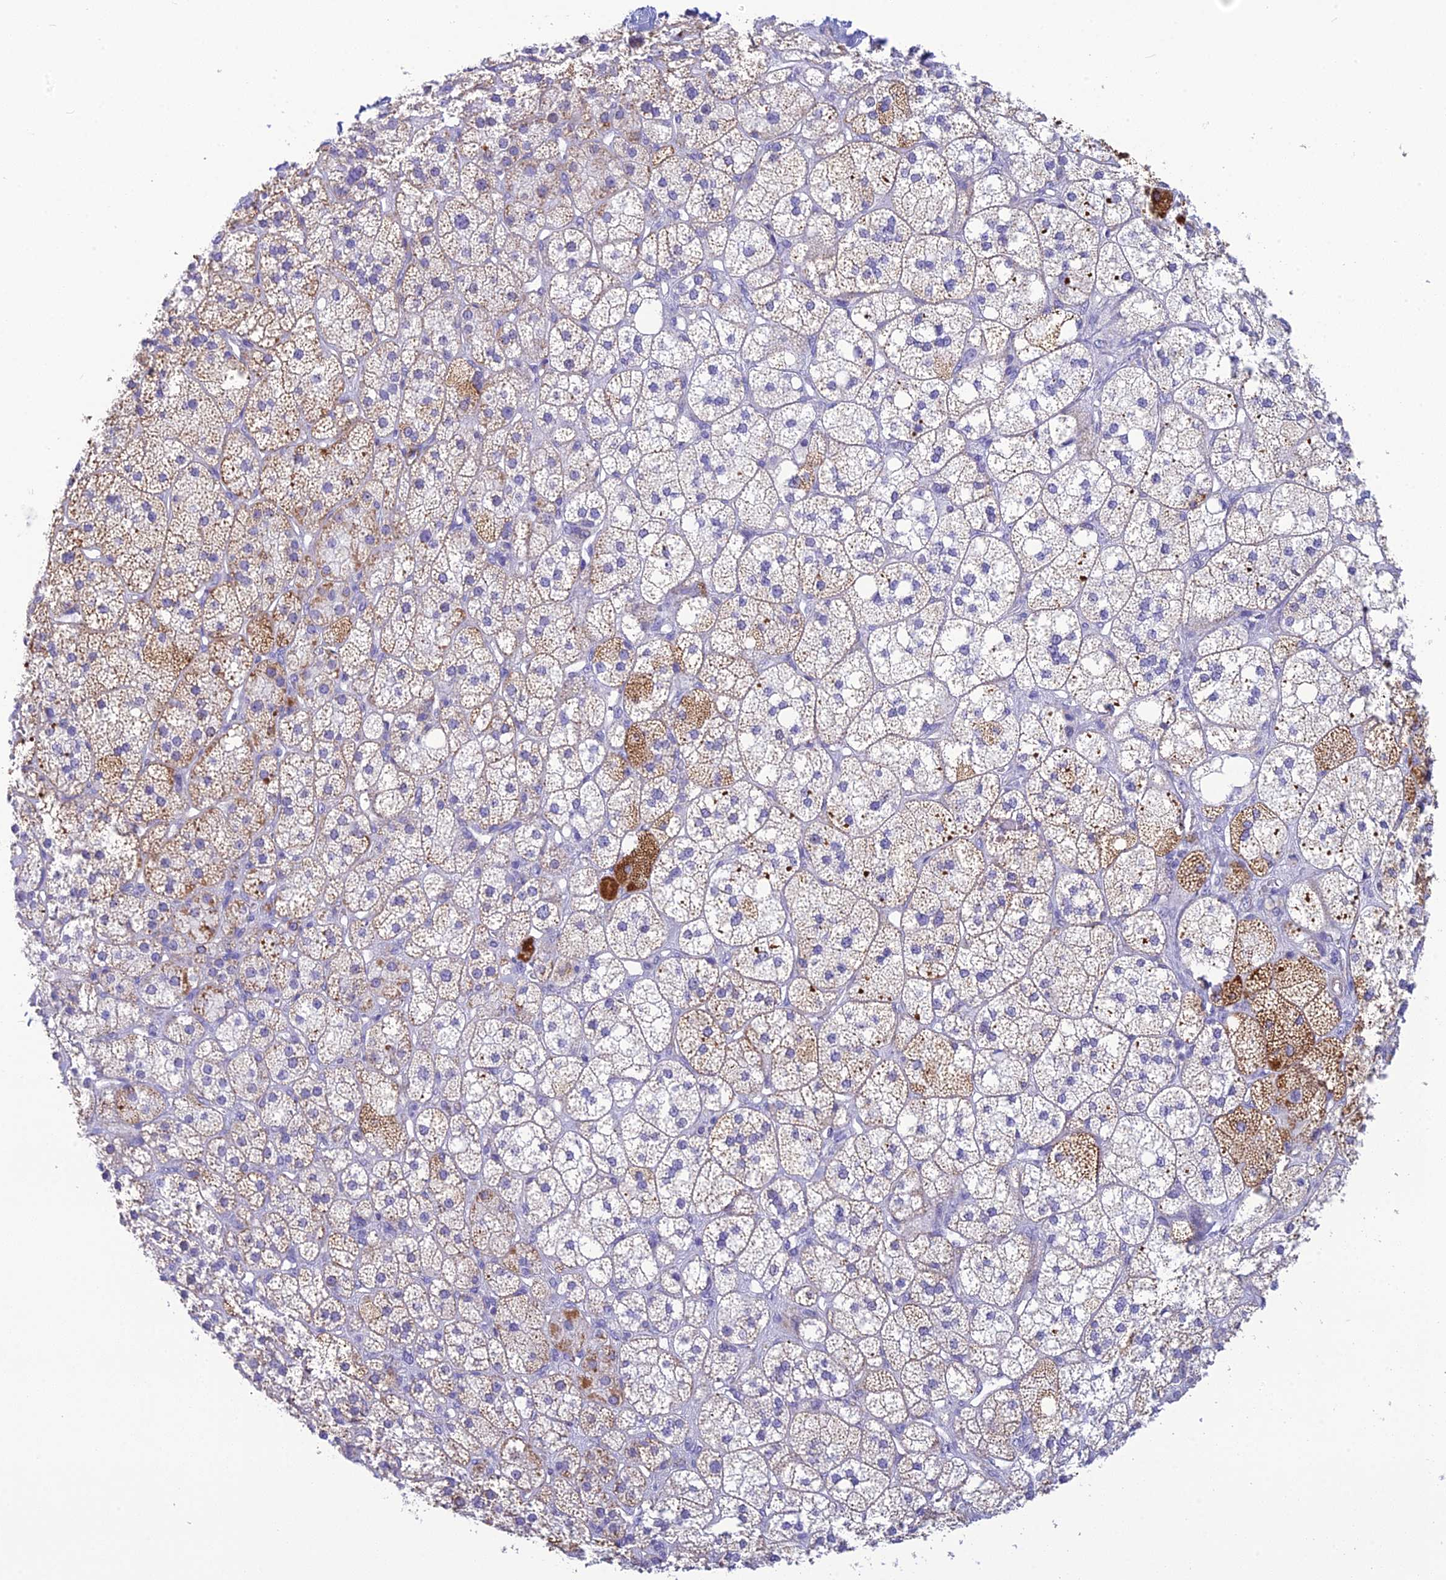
{"staining": {"intensity": "moderate", "quantity": "25%-75%", "location": "cytoplasmic/membranous"}, "tissue": "adrenal gland", "cell_type": "Glandular cells", "image_type": "normal", "snomed": [{"axis": "morphology", "description": "Normal tissue, NOS"}, {"axis": "topography", "description": "Adrenal gland"}], "caption": "Immunohistochemistry (IHC) micrograph of benign adrenal gland: adrenal gland stained using immunohistochemistry shows medium levels of moderate protein expression localized specifically in the cytoplasmic/membranous of glandular cells, appearing as a cytoplasmic/membranous brown color.", "gene": "POMGNT1", "patient": {"sex": "male", "age": 61}}